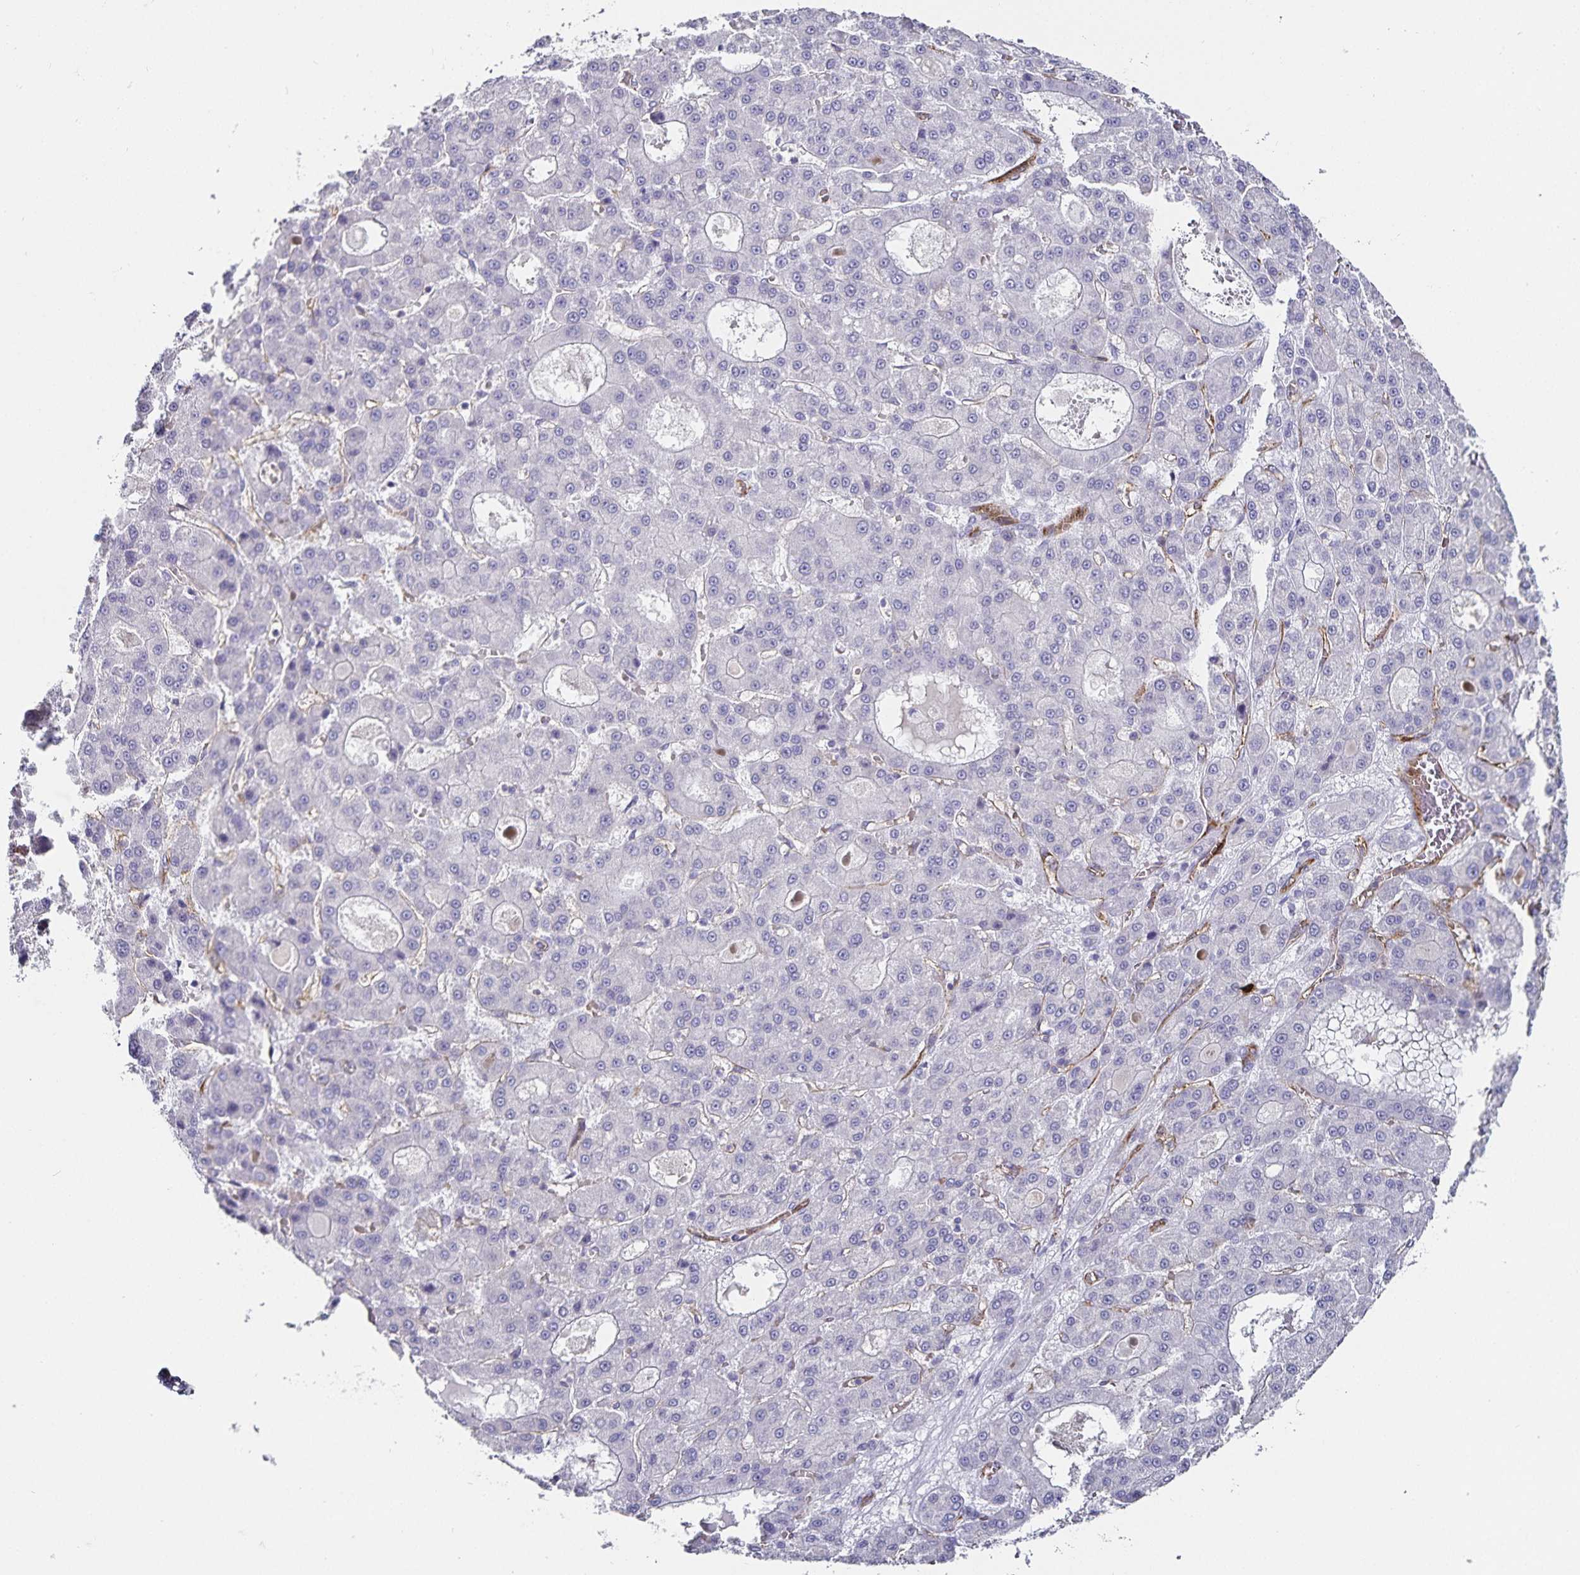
{"staining": {"intensity": "negative", "quantity": "none", "location": "none"}, "tissue": "liver cancer", "cell_type": "Tumor cells", "image_type": "cancer", "snomed": [{"axis": "morphology", "description": "Carcinoma, Hepatocellular, NOS"}, {"axis": "topography", "description": "Liver"}], "caption": "This is an immunohistochemistry micrograph of liver cancer. There is no positivity in tumor cells.", "gene": "PODXL", "patient": {"sex": "male", "age": 70}}